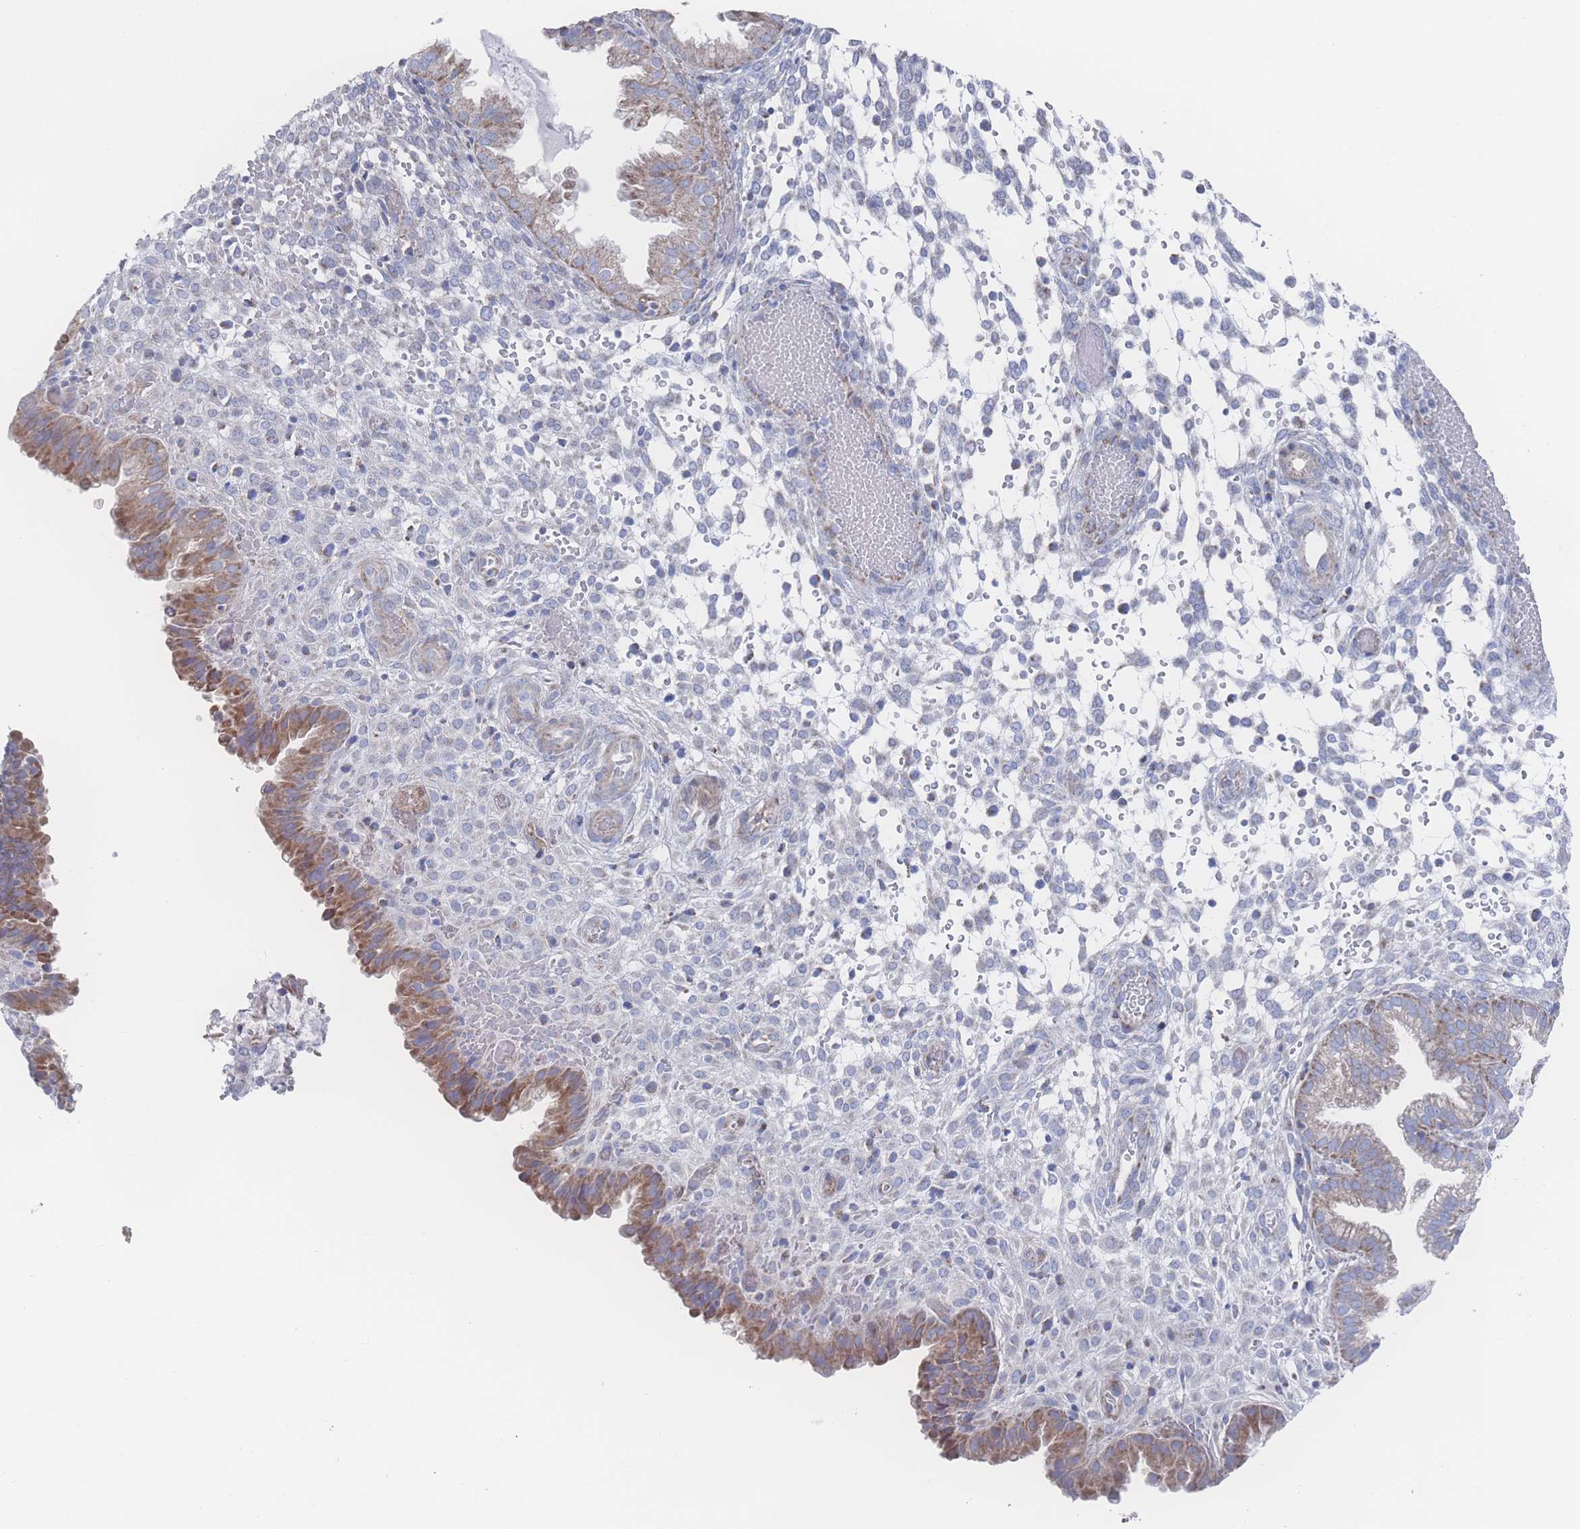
{"staining": {"intensity": "negative", "quantity": "none", "location": "none"}, "tissue": "endometrium", "cell_type": "Cells in endometrial stroma", "image_type": "normal", "snomed": [{"axis": "morphology", "description": "Normal tissue, NOS"}, {"axis": "topography", "description": "Endometrium"}], "caption": "A histopathology image of endometrium stained for a protein reveals no brown staining in cells in endometrial stroma. The staining is performed using DAB brown chromogen with nuclei counter-stained in using hematoxylin.", "gene": "SNPH", "patient": {"sex": "female", "age": 33}}